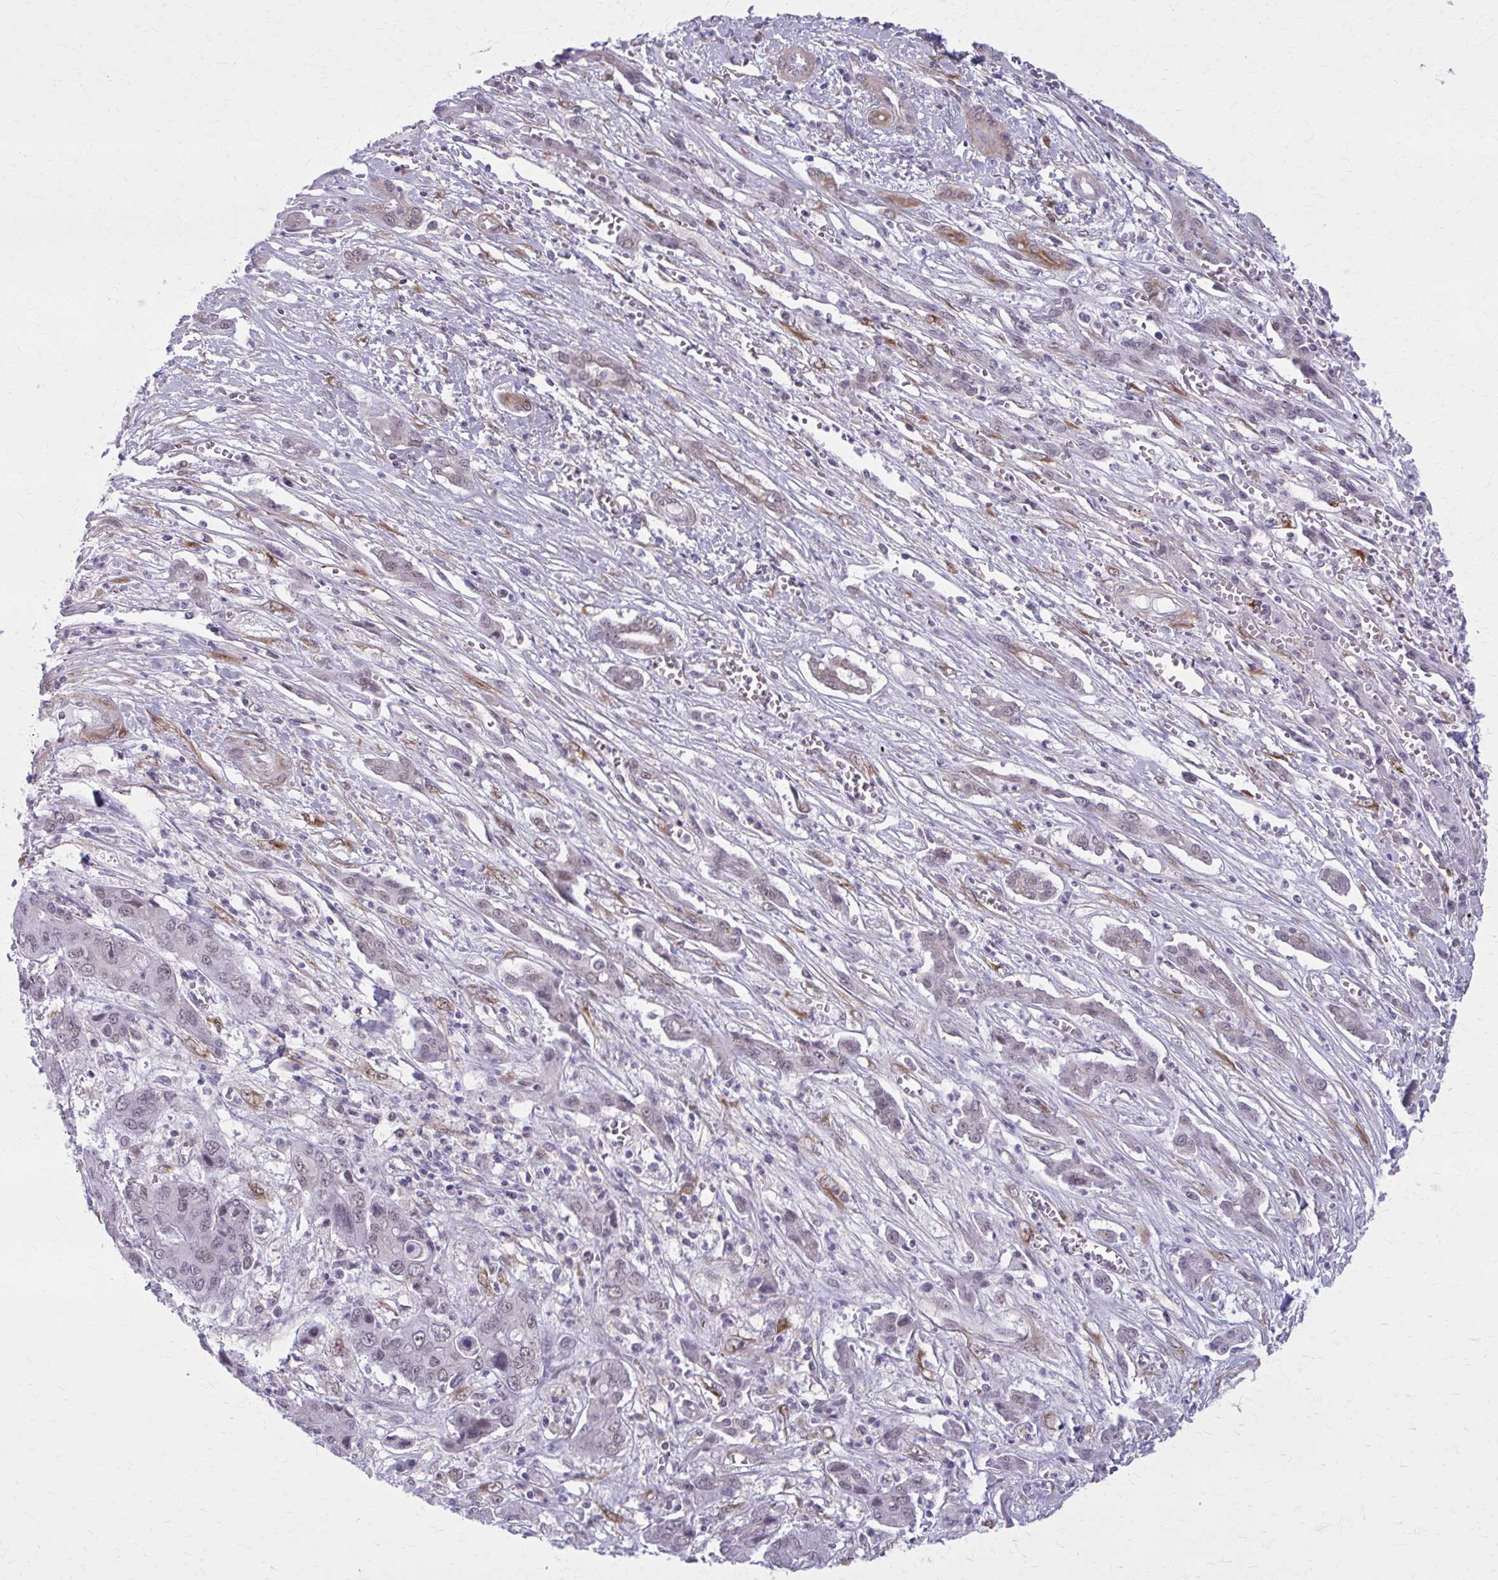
{"staining": {"intensity": "negative", "quantity": "none", "location": "none"}, "tissue": "liver cancer", "cell_type": "Tumor cells", "image_type": "cancer", "snomed": [{"axis": "morphology", "description": "Cholangiocarcinoma"}, {"axis": "topography", "description": "Liver"}], "caption": "High magnification brightfield microscopy of cholangiocarcinoma (liver) stained with DAB (3,3'-diaminobenzidine) (brown) and counterstained with hematoxylin (blue): tumor cells show no significant staining. (Stains: DAB (3,3'-diaminobenzidine) immunohistochemistry (IHC) with hematoxylin counter stain, Microscopy: brightfield microscopy at high magnification).", "gene": "NUMBL", "patient": {"sex": "male", "age": 67}}